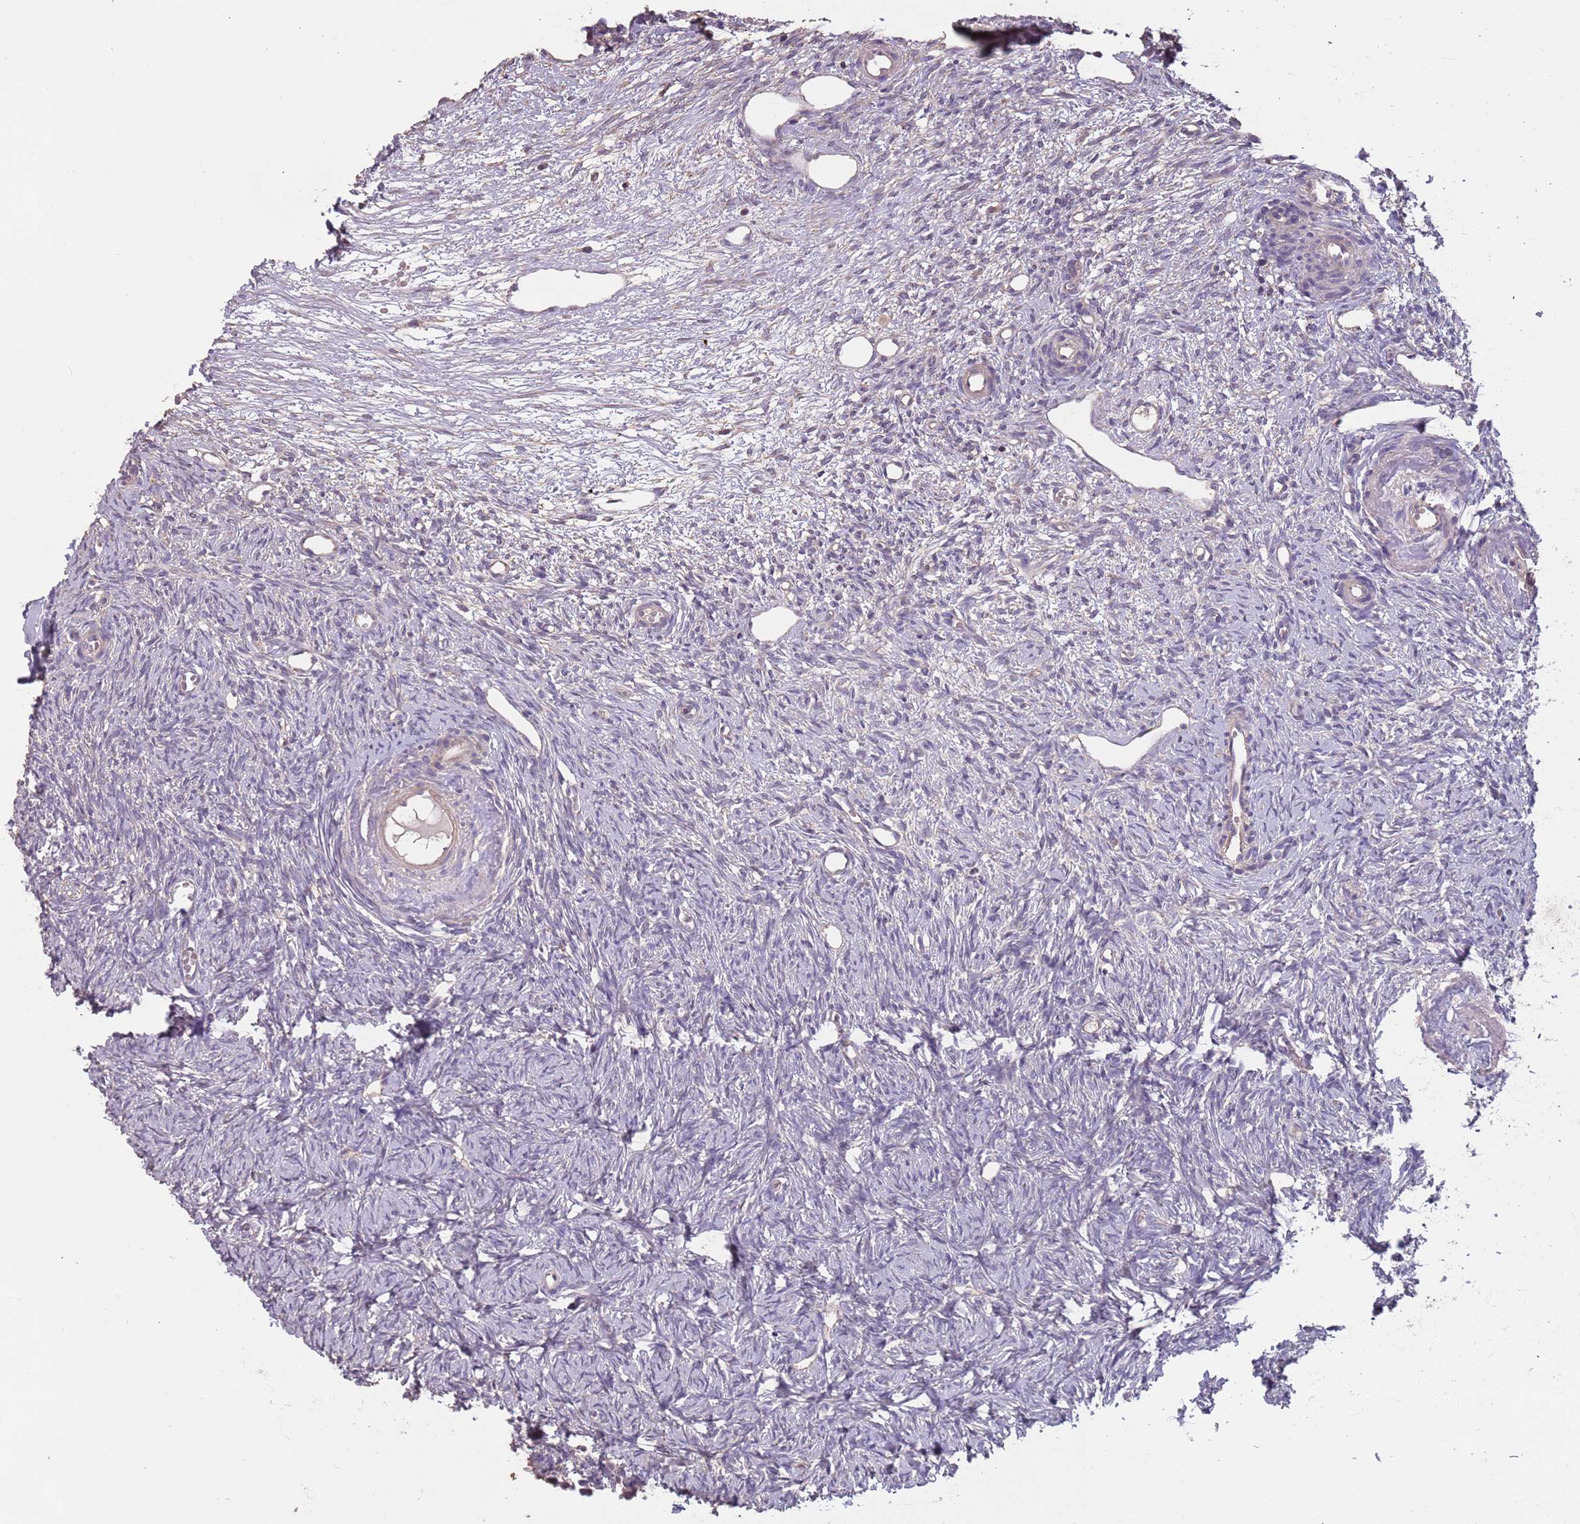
{"staining": {"intensity": "negative", "quantity": "none", "location": "none"}, "tissue": "ovary", "cell_type": "Ovarian stroma cells", "image_type": "normal", "snomed": [{"axis": "morphology", "description": "Normal tissue, NOS"}, {"axis": "topography", "description": "Ovary"}], "caption": "This micrograph is of benign ovary stained with immunohistochemistry (IHC) to label a protein in brown with the nuclei are counter-stained blue. There is no positivity in ovarian stroma cells. (DAB (3,3'-diaminobenzidine) IHC, high magnification).", "gene": "MBD3L1", "patient": {"sex": "female", "age": 51}}